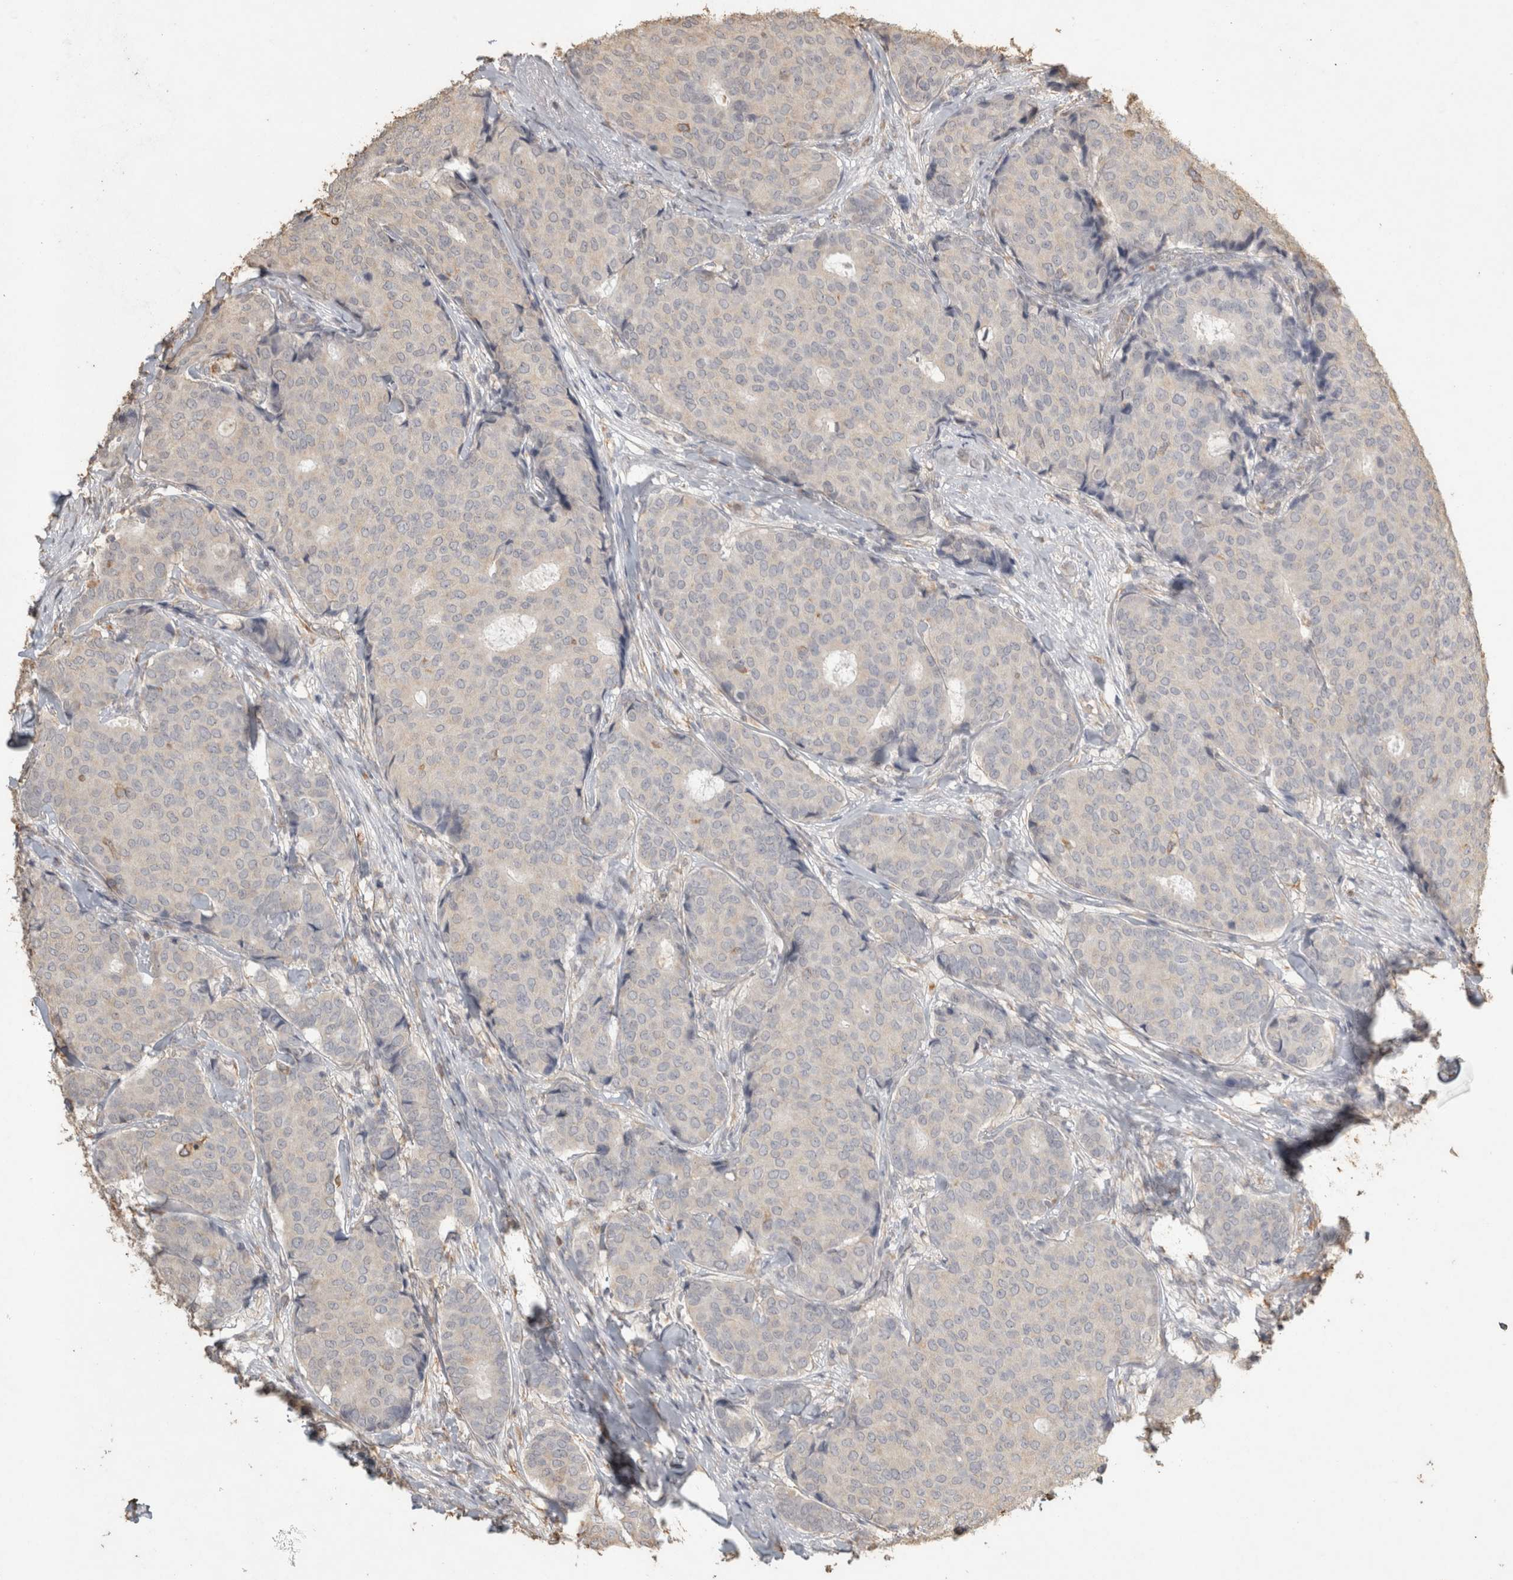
{"staining": {"intensity": "negative", "quantity": "none", "location": "none"}, "tissue": "breast cancer", "cell_type": "Tumor cells", "image_type": "cancer", "snomed": [{"axis": "morphology", "description": "Duct carcinoma"}, {"axis": "topography", "description": "Breast"}], "caption": "A micrograph of human breast cancer is negative for staining in tumor cells.", "gene": "REPS2", "patient": {"sex": "female", "age": 75}}